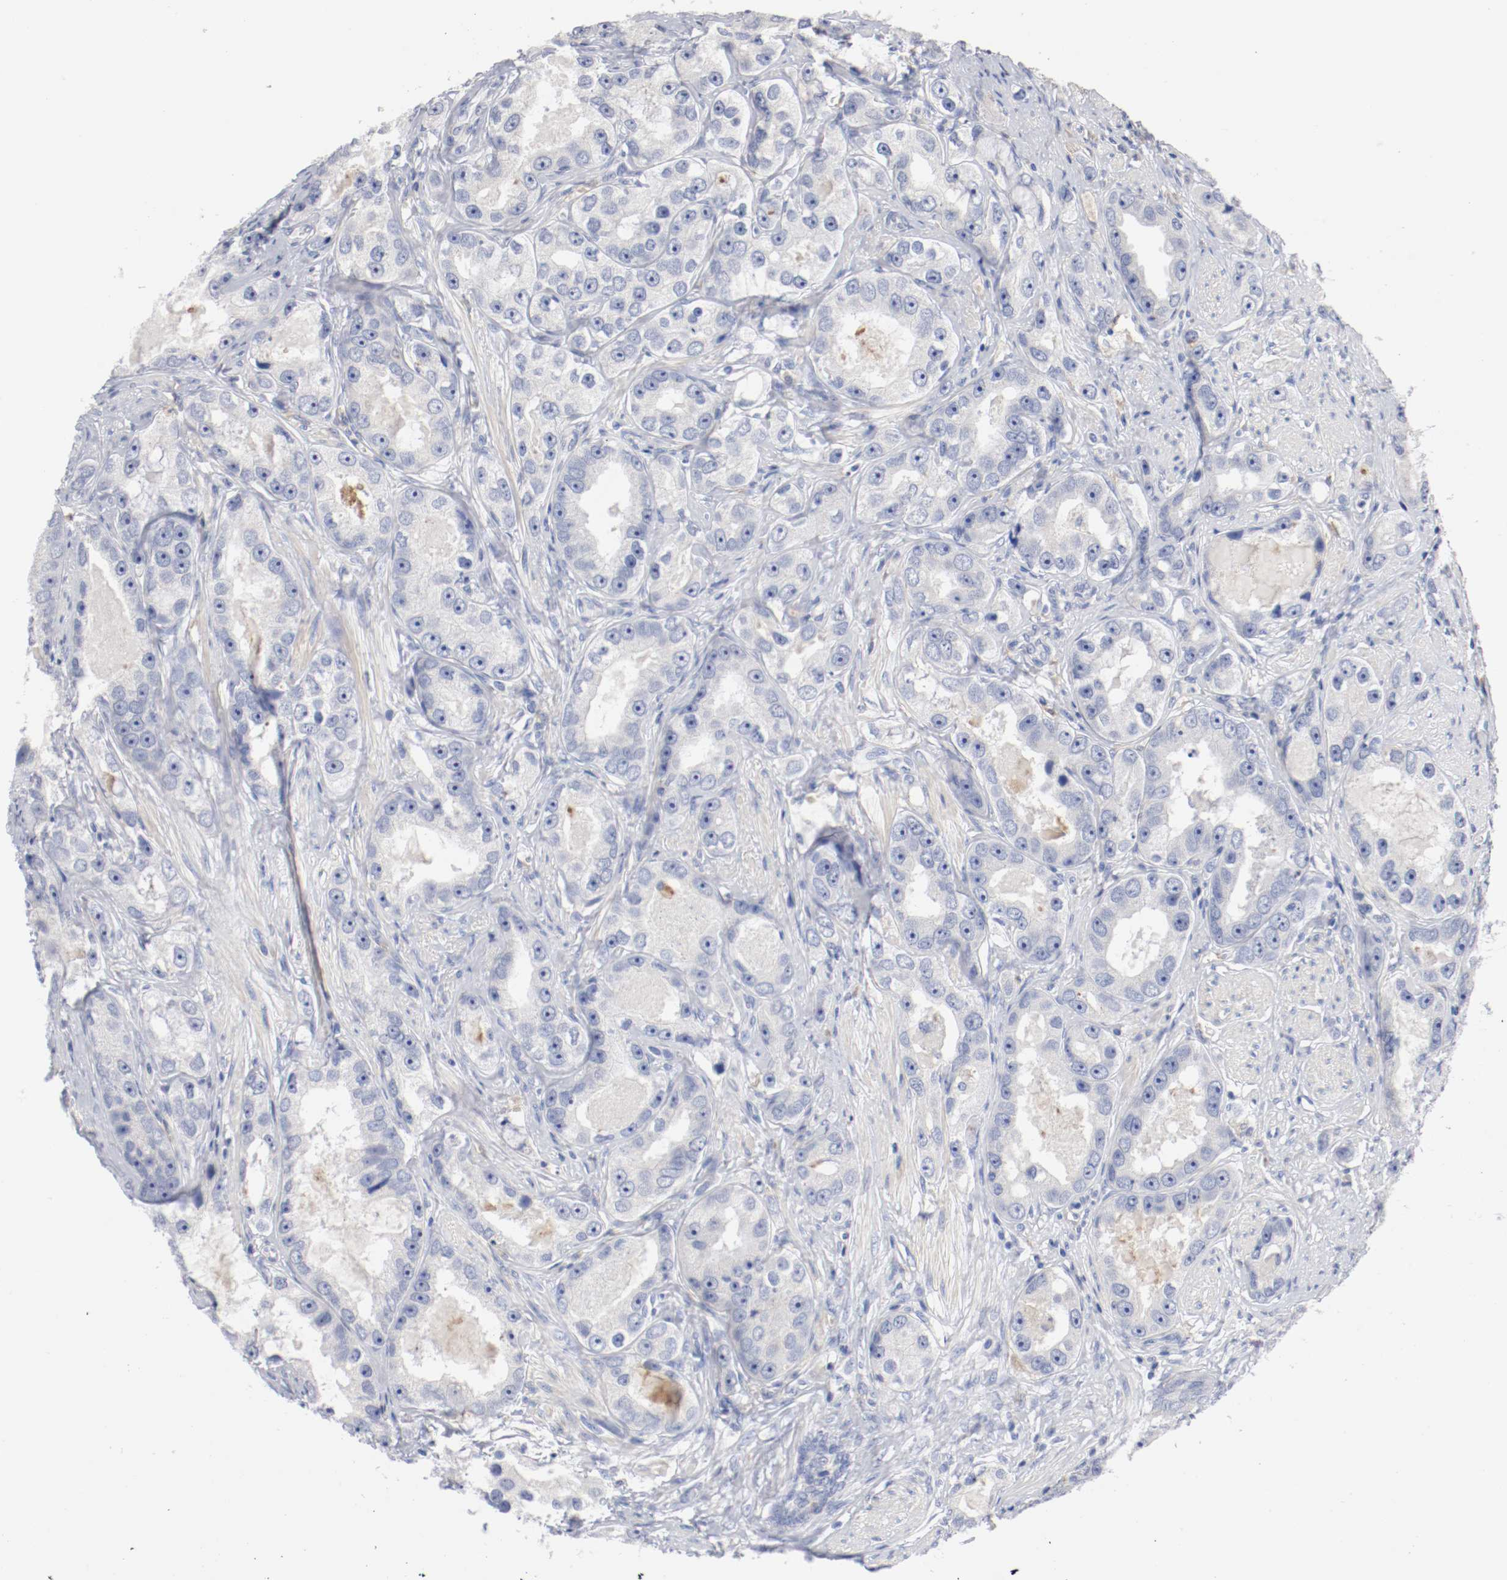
{"staining": {"intensity": "negative", "quantity": "none", "location": "none"}, "tissue": "prostate cancer", "cell_type": "Tumor cells", "image_type": "cancer", "snomed": [{"axis": "morphology", "description": "Adenocarcinoma, High grade"}, {"axis": "topography", "description": "Prostate"}], "caption": "This is an IHC image of human prostate cancer (high-grade adenocarcinoma). There is no expression in tumor cells.", "gene": "FGFBP1", "patient": {"sex": "male", "age": 63}}